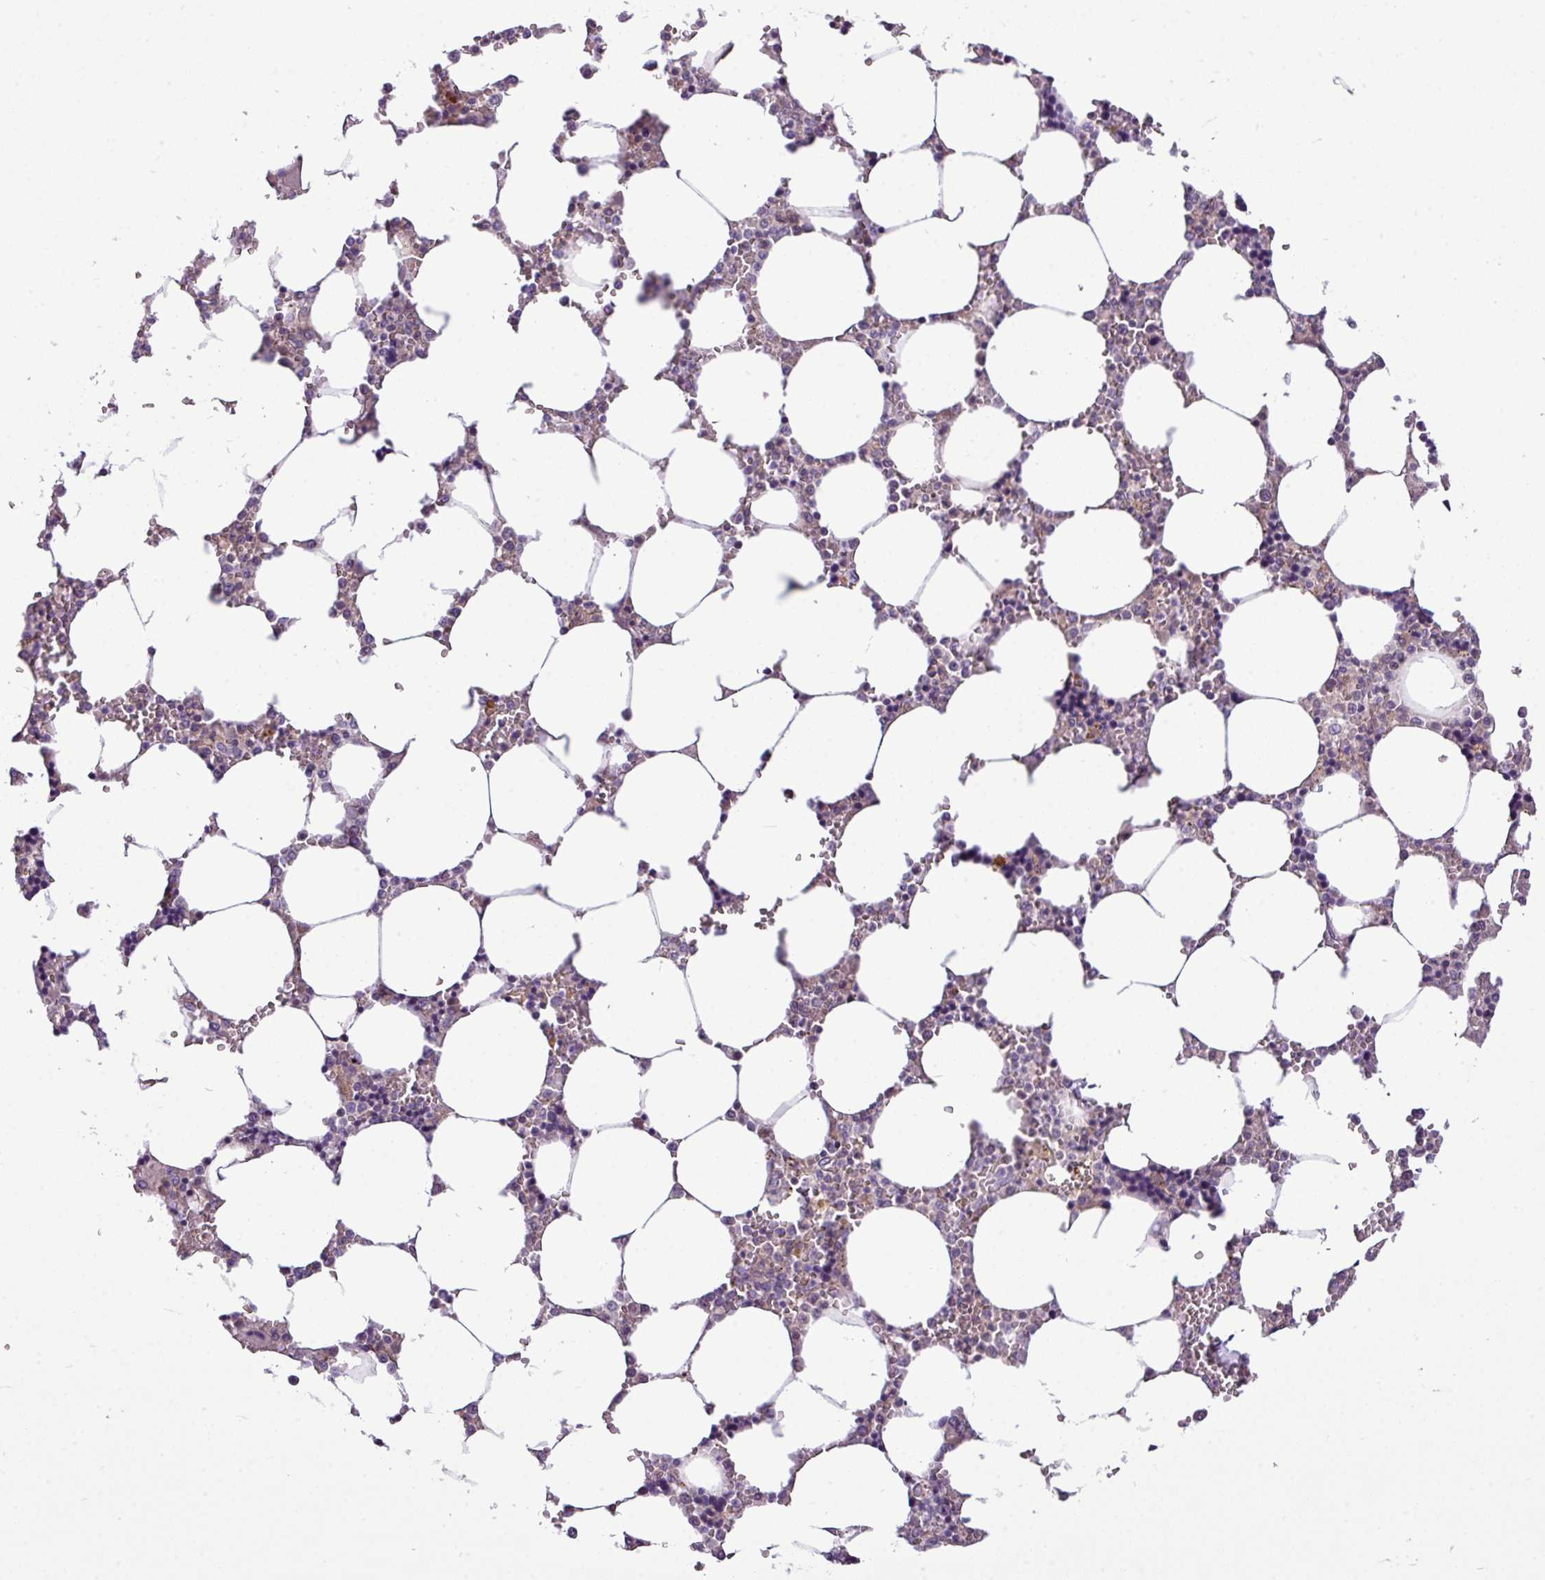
{"staining": {"intensity": "negative", "quantity": "none", "location": "none"}, "tissue": "bone marrow", "cell_type": "Hematopoietic cells", "image_type": "normal", "snomed": [{"axis": "morphology", "description": "Normal tissue, NOS"}, {"axis": "topography", "description": "Bone marrow"}], "caption": "Protein analysis of benign bone marrow demonstrates no significant positivity in hematopoietic cells.", "gene": "IL17A", "patient": {"sex": "male", "age": 64}}